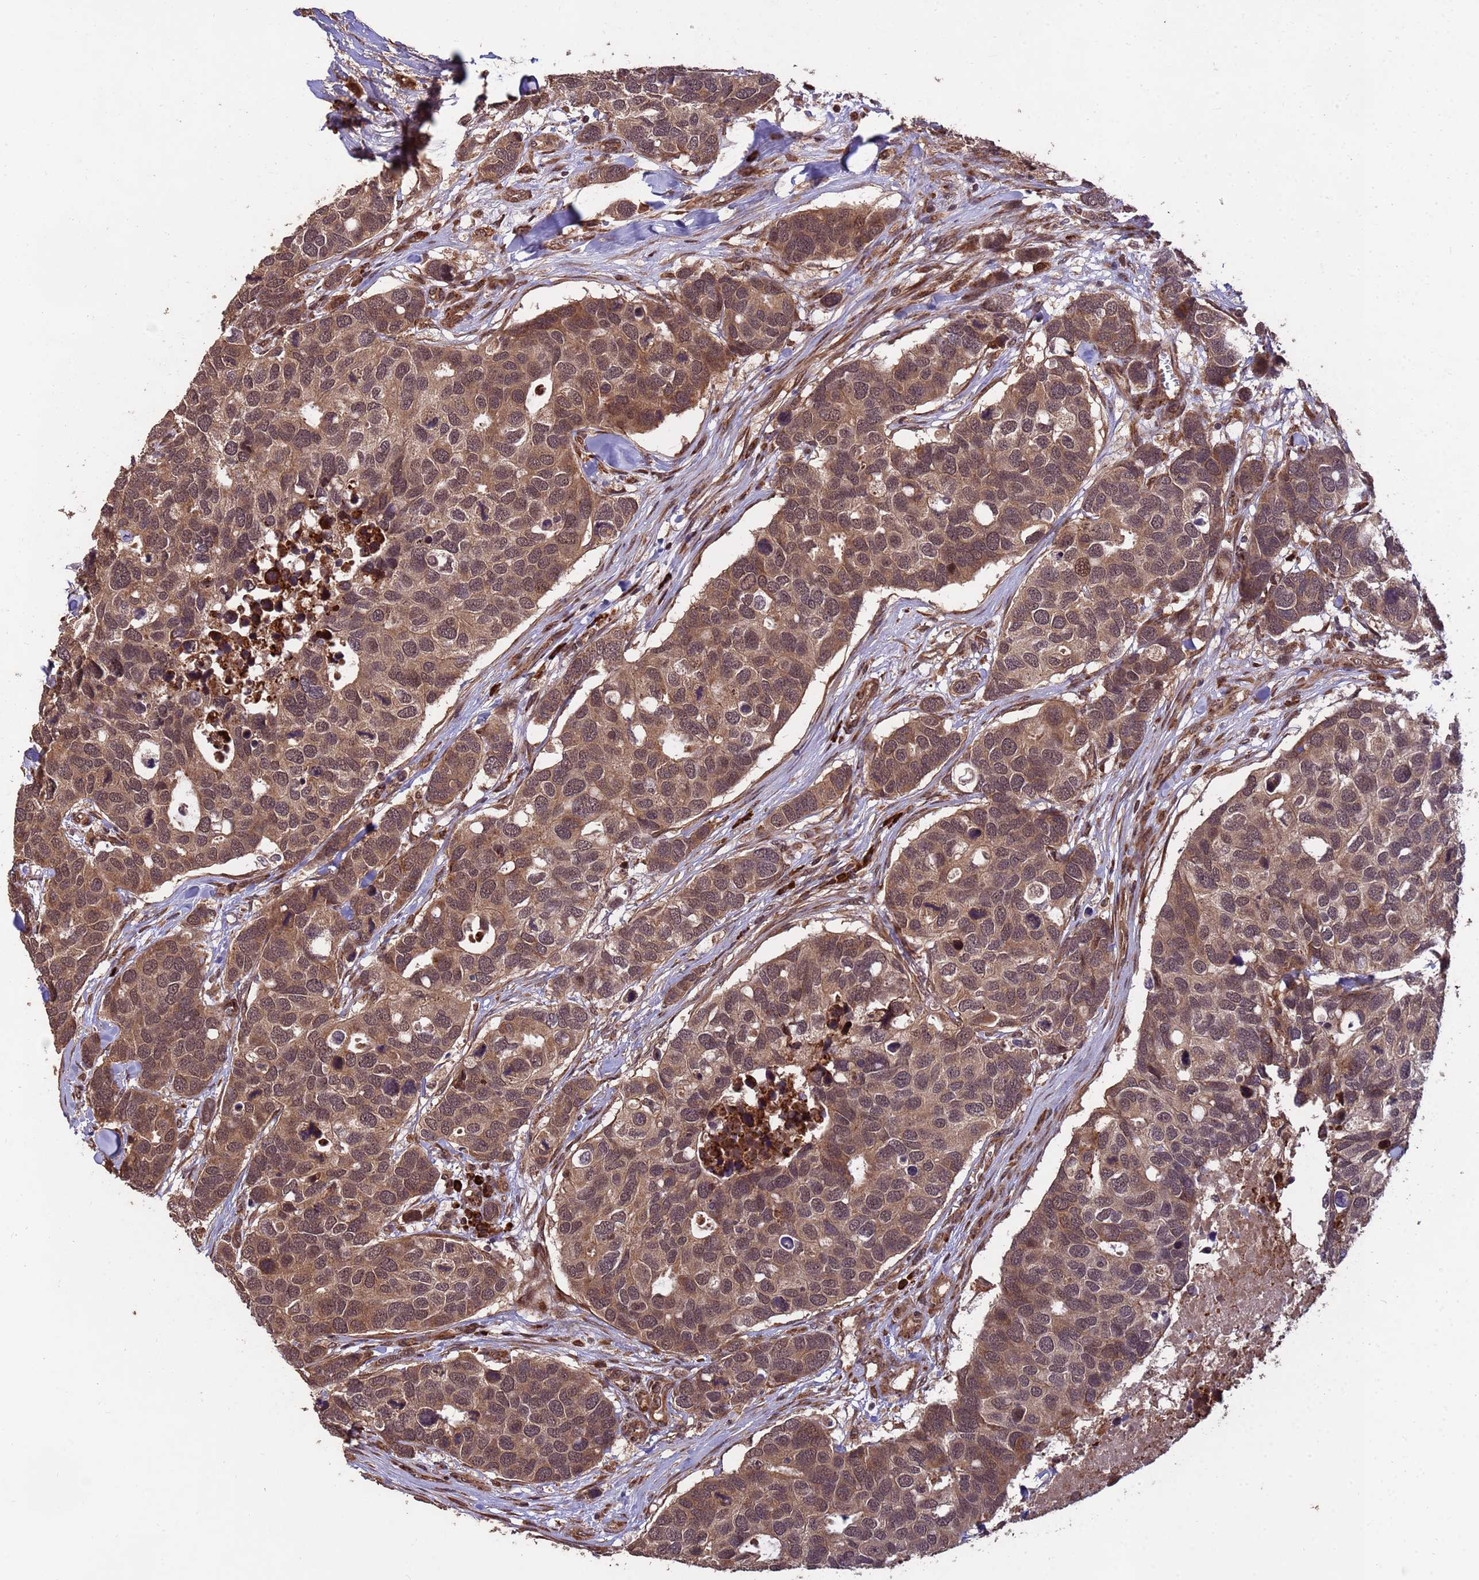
{"staining": {"intensity": "moderate", "quantity": ">75%", "location": "cytoplasmic/membranous,nuclear"}, "tissue": "breast cancer", "cell_type": "Tumor cells", "image_type": "cancer", "snomed": [{"axis": "morphology", "description": "Duct carcinoma"}, {"axis": "topography", "description": "Breast"}], "caption": "Breast cancer stained with DAB IHC shows medium levels of moderate cytoplasmic/membranous and nuclear staining in approximately >75% of tumor cells.", "gene": "ZNF619", "patient": {"sex": "female", "age": 83}}